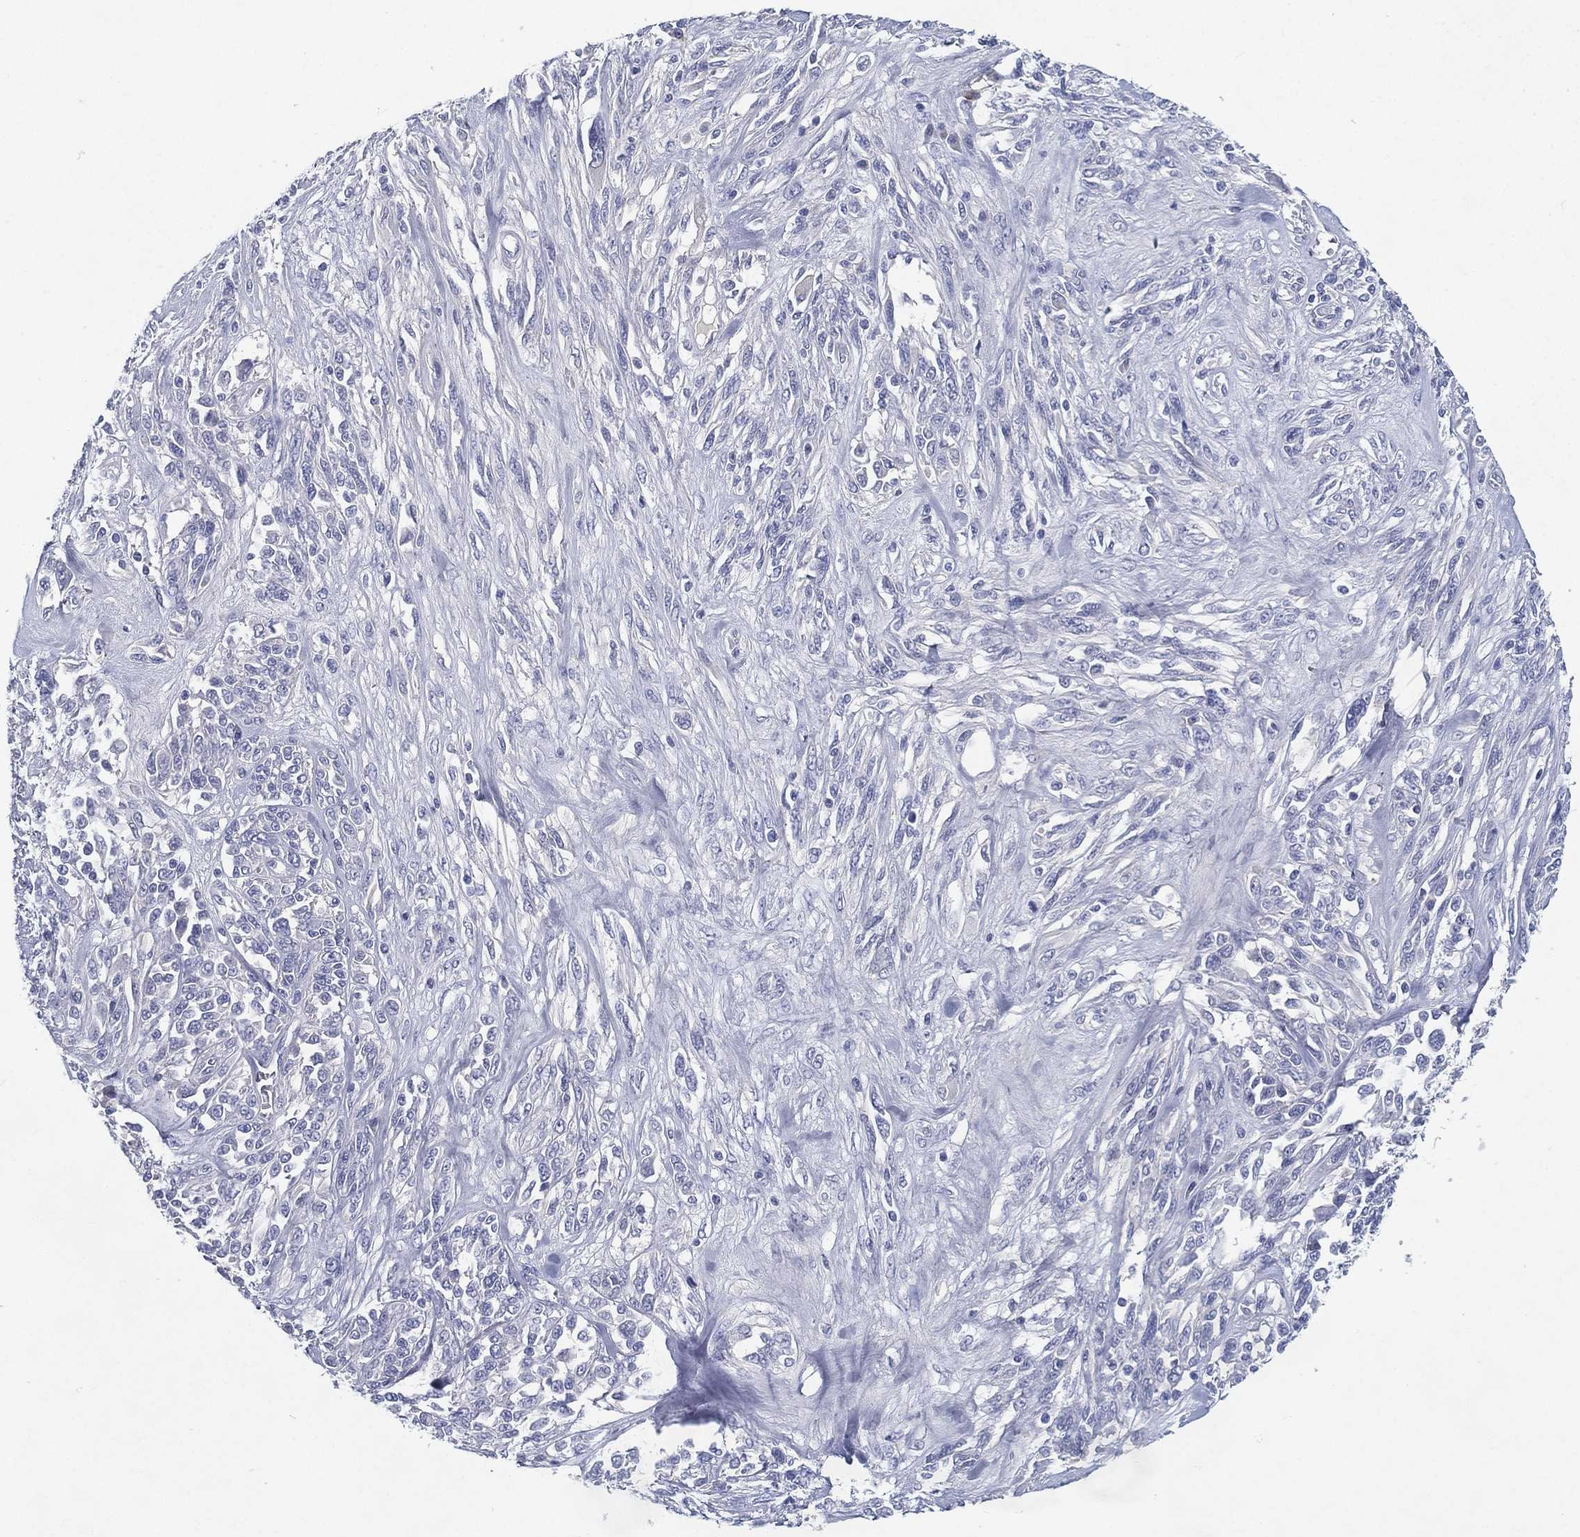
{"staining": {"intensity": "negative", "quantity": "none", "location": "none"}, "tissue": "melanoma", "cell_type": "Tumor cells", "image_type": "cancer", "snomed": [{"axis": "morphology", "description": "Malignant melanoma, NOS"}, {"axis": "topography", "description": "Skin"}], "caption": "Tumor cells show no significant expression in melanoma.", "gene": "RGS13", "patient": {"sex": "female", "age": 91}}